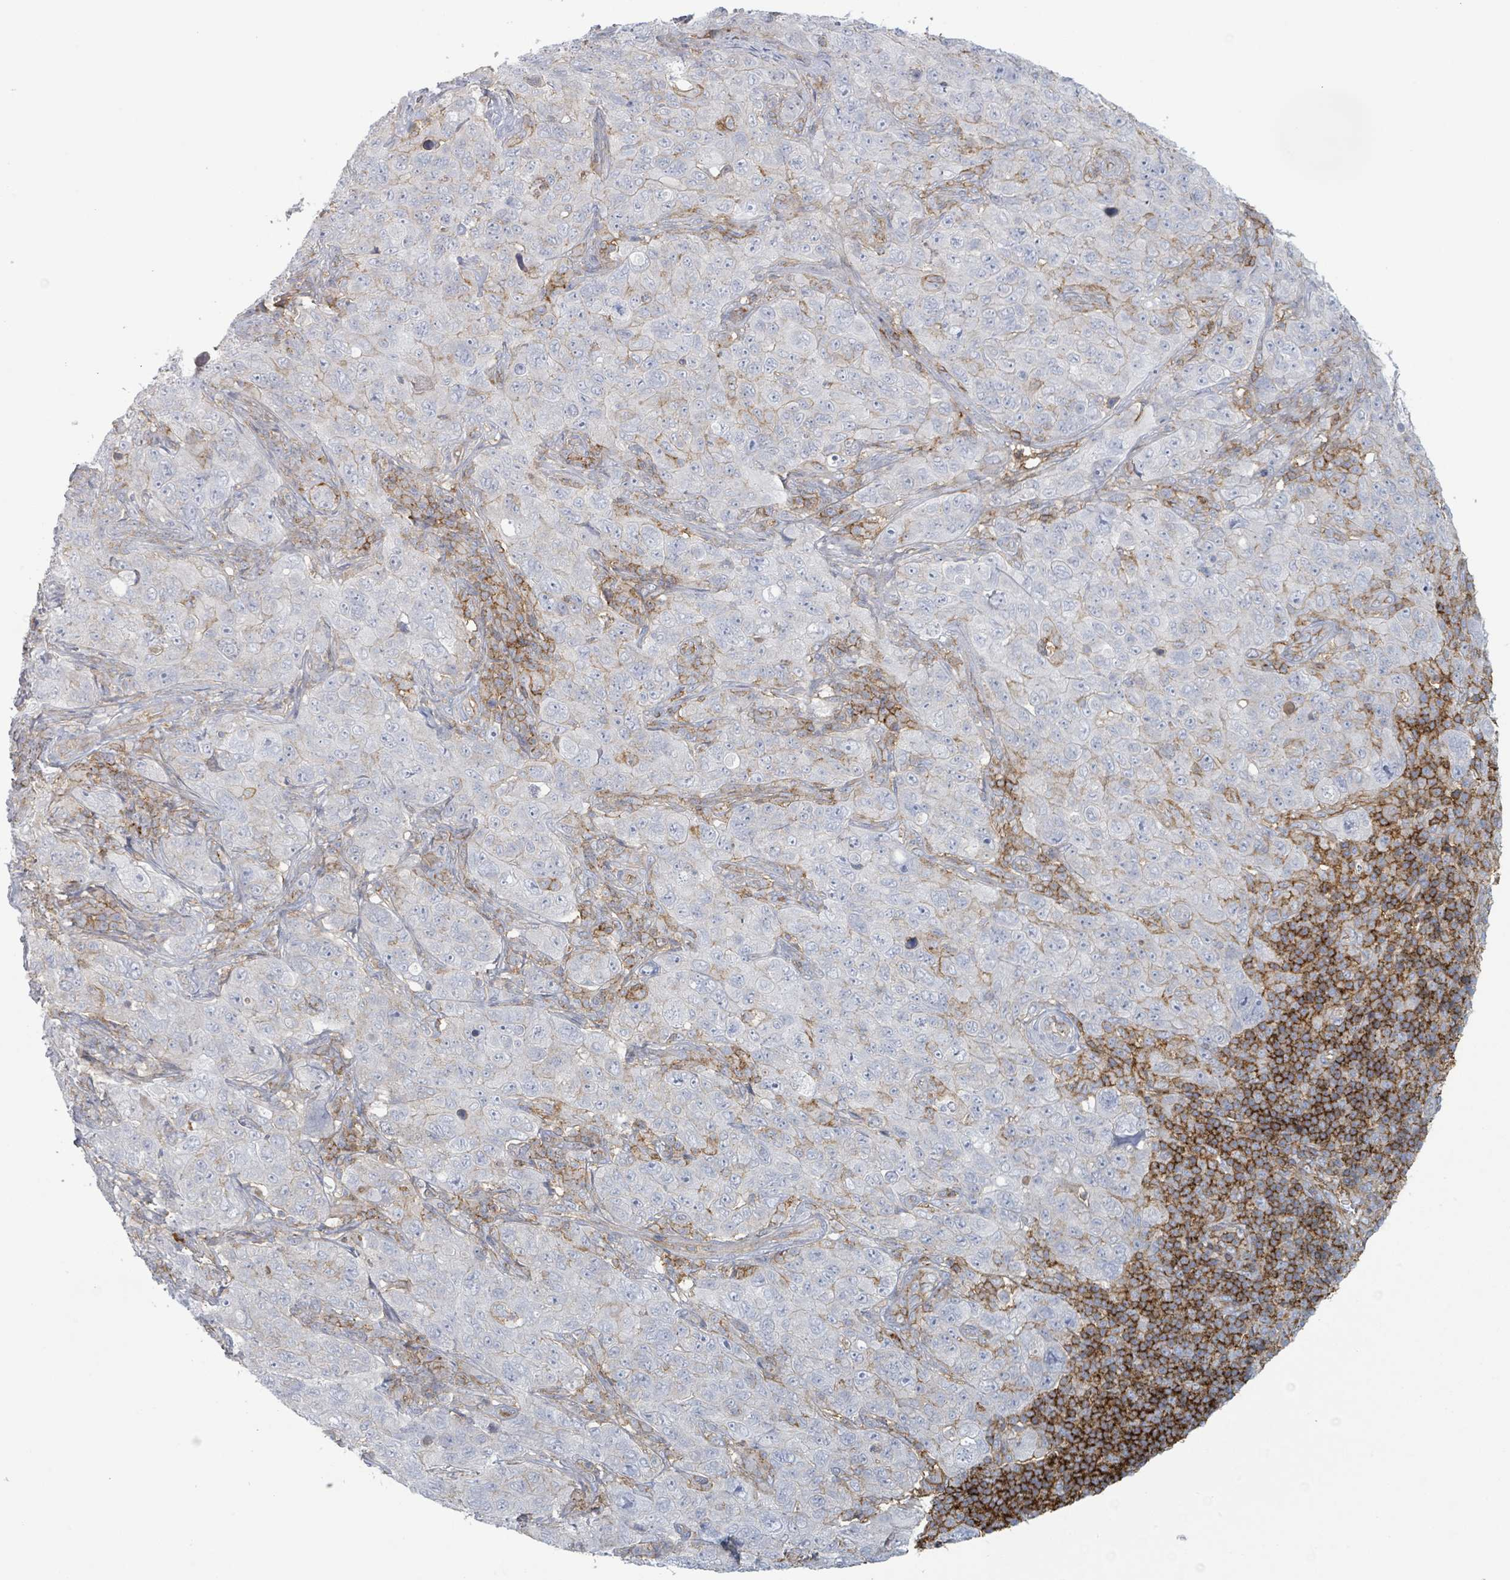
{"staining": {"intensity": "negative", "quantity": "none", "location": "none"}, "tissue": "pancreatic cancer", "cell_type": "Tumor cells", "image_type": "cancer", "snomed": [{"axis": "morphology", "description": "Adenocarcinoma, NOS"}, {"axis": "topography", "description": "Pancreas"}], "caption": "Histopathology image shows no protein expression in tumor cells of adenocarcinoma (pancreatic) tissue. (IHC, brightfield microscopy, high magnification).", "gene": "TNFRSF14", "patient": {"sex": "male", "age": 68}}